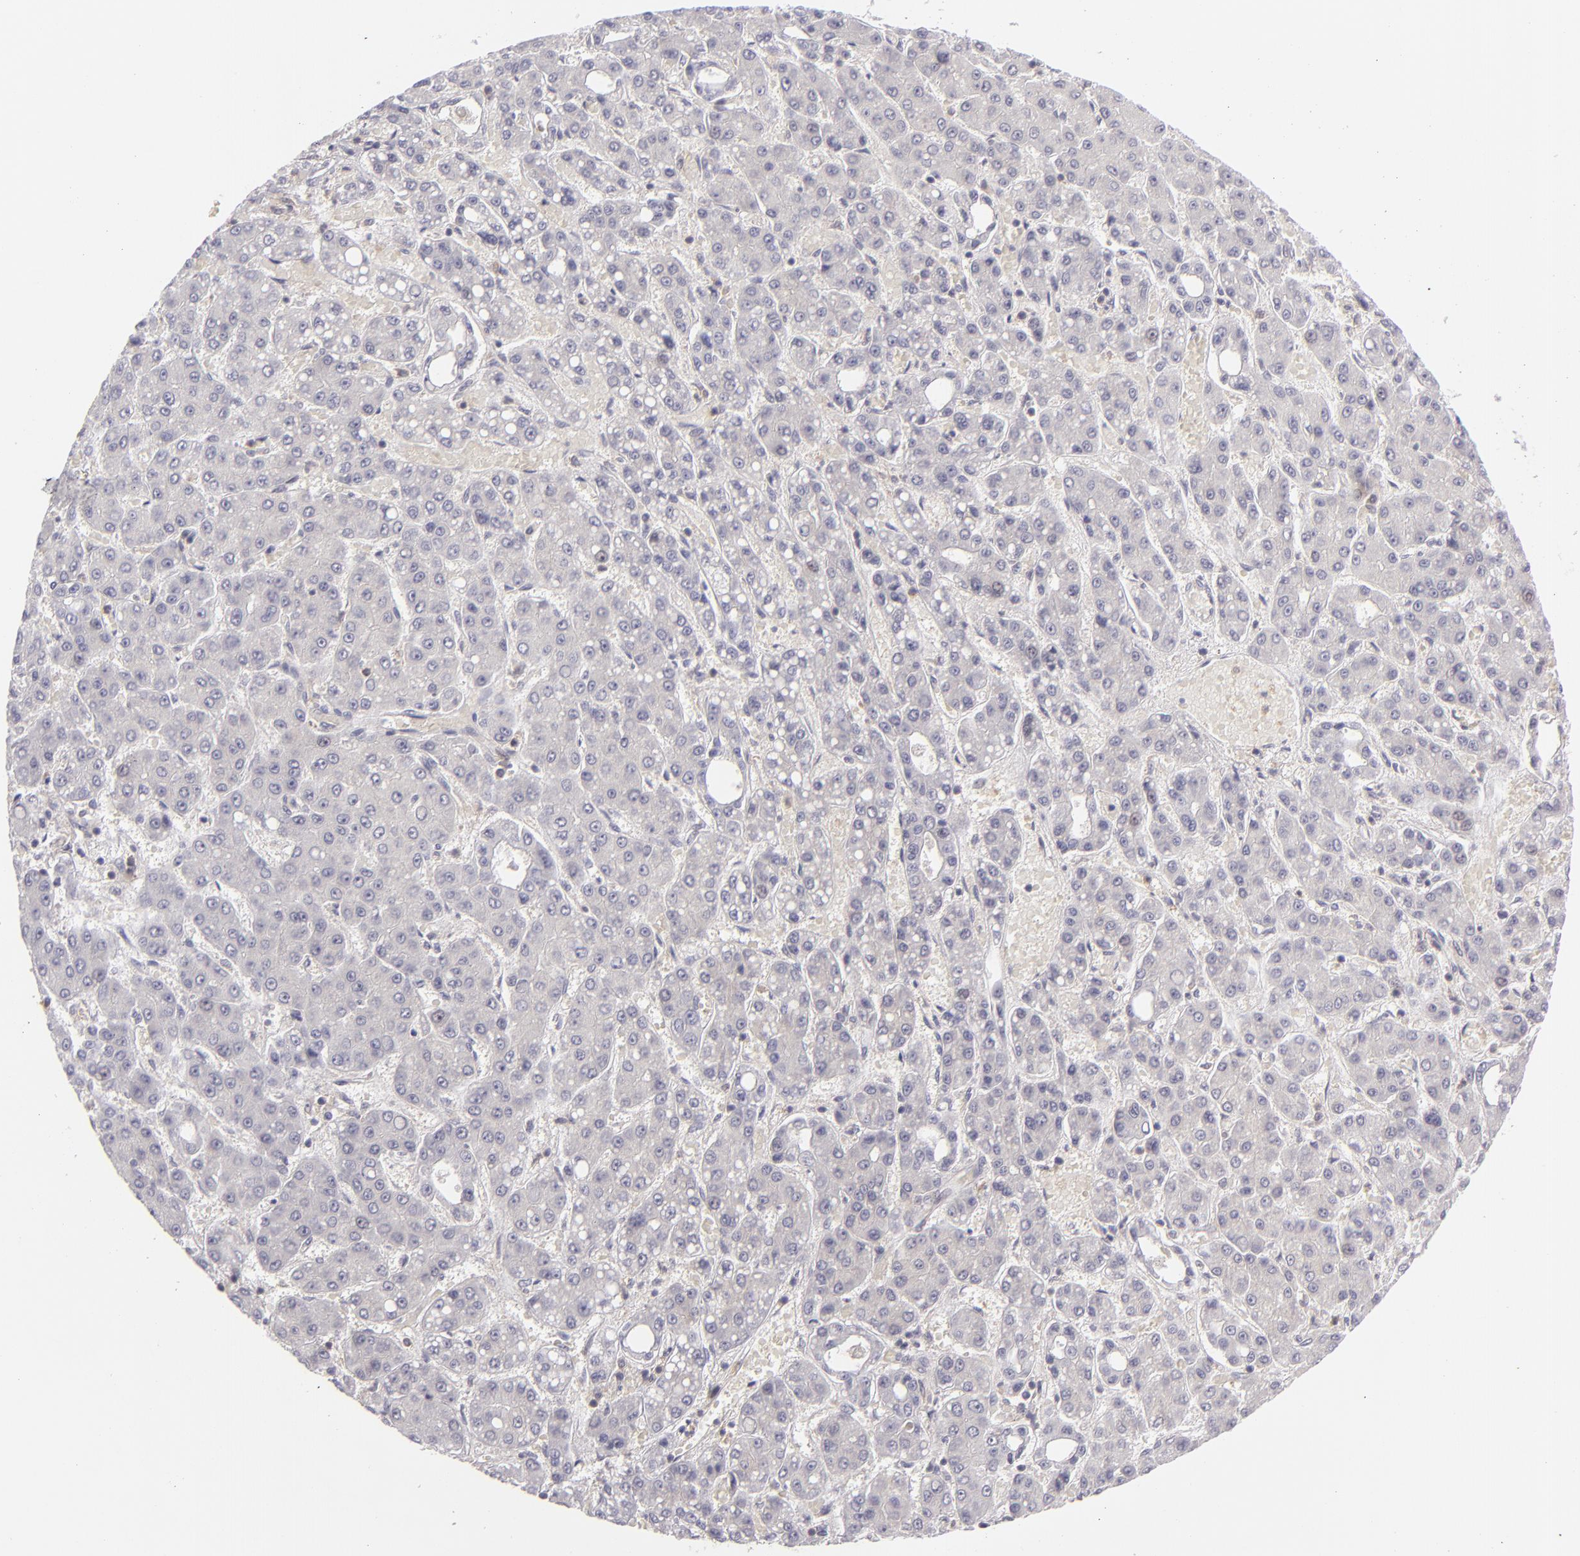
{"staining": {"intensity": "negative", "quantity": "none", "location": "none"}, "tissue": "liver cancer", "cell_type": "Tumor cells", "image_type": "cancer", "snomed": [{"axis": "morphology", "description": "Carcinoma, Hepatocellular, NOS"}, {"axis": "topography", "description": "Liver"}], "caption": "DAB (3,3'-diaminobenzidine) immunohistochemical staining of liver cancer exhibits no significant staining in tumor cells.", "gene": "MMP10", "patient": {"sex": "male", "age": 69}}